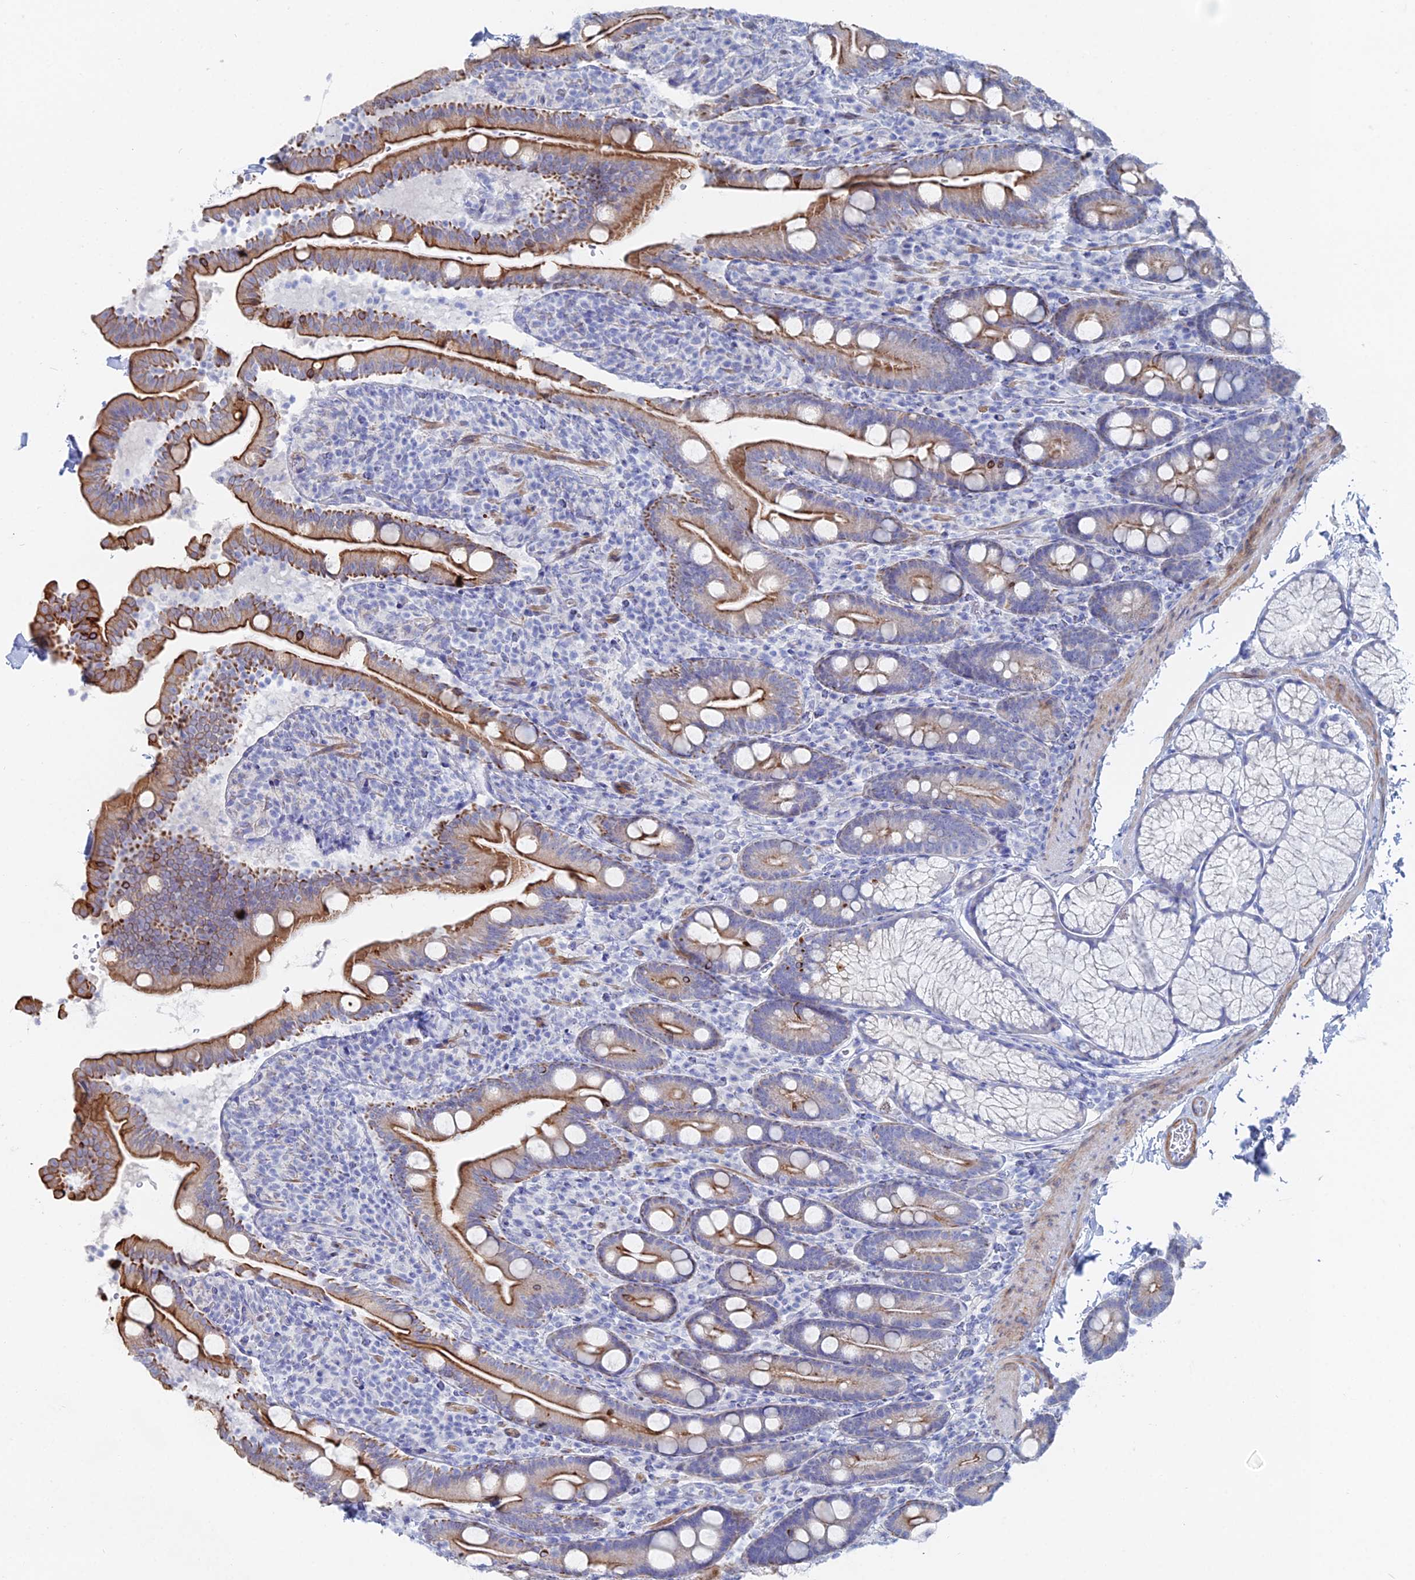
{"staining": {"intensity": "strong", "quantity": "25%-75%", "location": "cytoplasmic/membranous"}, "tissue": "duodenum", "cell_type": "Glandular cells", "image_type": "normal", "snomed": [{"axis": "morphology", "description": "Normal tissue, NOS"}, {"axis": "topography", "description": "Duodenum"}], "caption": "IHC histopathology image of benign human duodenum stained for a protein (brown), which reveals high levels of strong cytoplasmic/membranous expression in approximately 25%-75% of glandular cells.", "gene": "DHX34", "patient": {"sex": "male", "age": 35}}